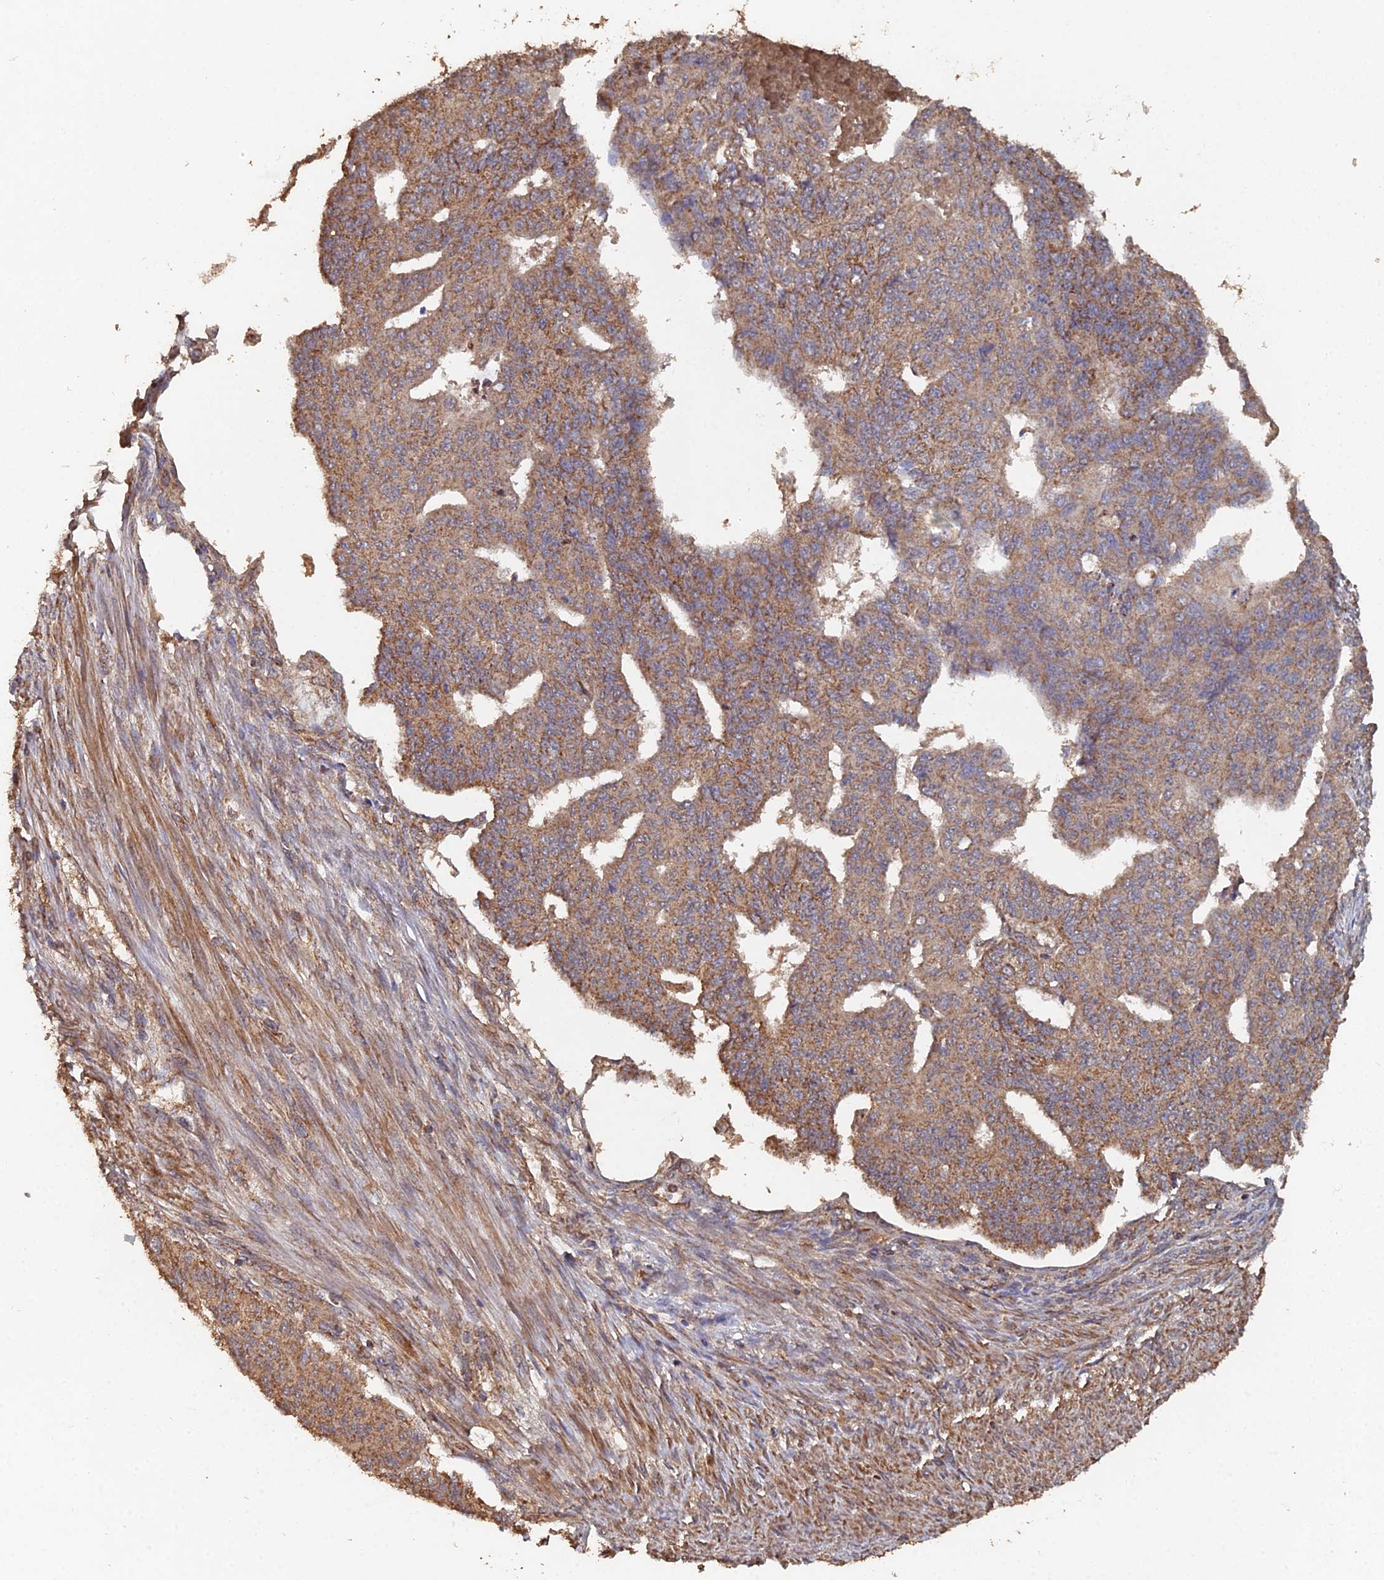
{"staining": {"intensity": "moderate", "quantity": ">75%", "location": "cytoplasmic/membranous"}, "tissue": "endometrial cancer", "cell_type": "Tumor cells", "image_type": "cancer", "snomed": [{"axis": "morphology", "description": "Adenocarcinoma, NOS"}, {"axis": "topography", "description": "Endometrium"}], "caption": "Human endometrial cancer (adenocarcinoma) stained for a protein (brown) displays moderate cytoplasmic/membranous positive staining in approximately >75% of tumor cells.", "gene": "SPANXN4", "patient": {"sex": "female", "age": 32}}